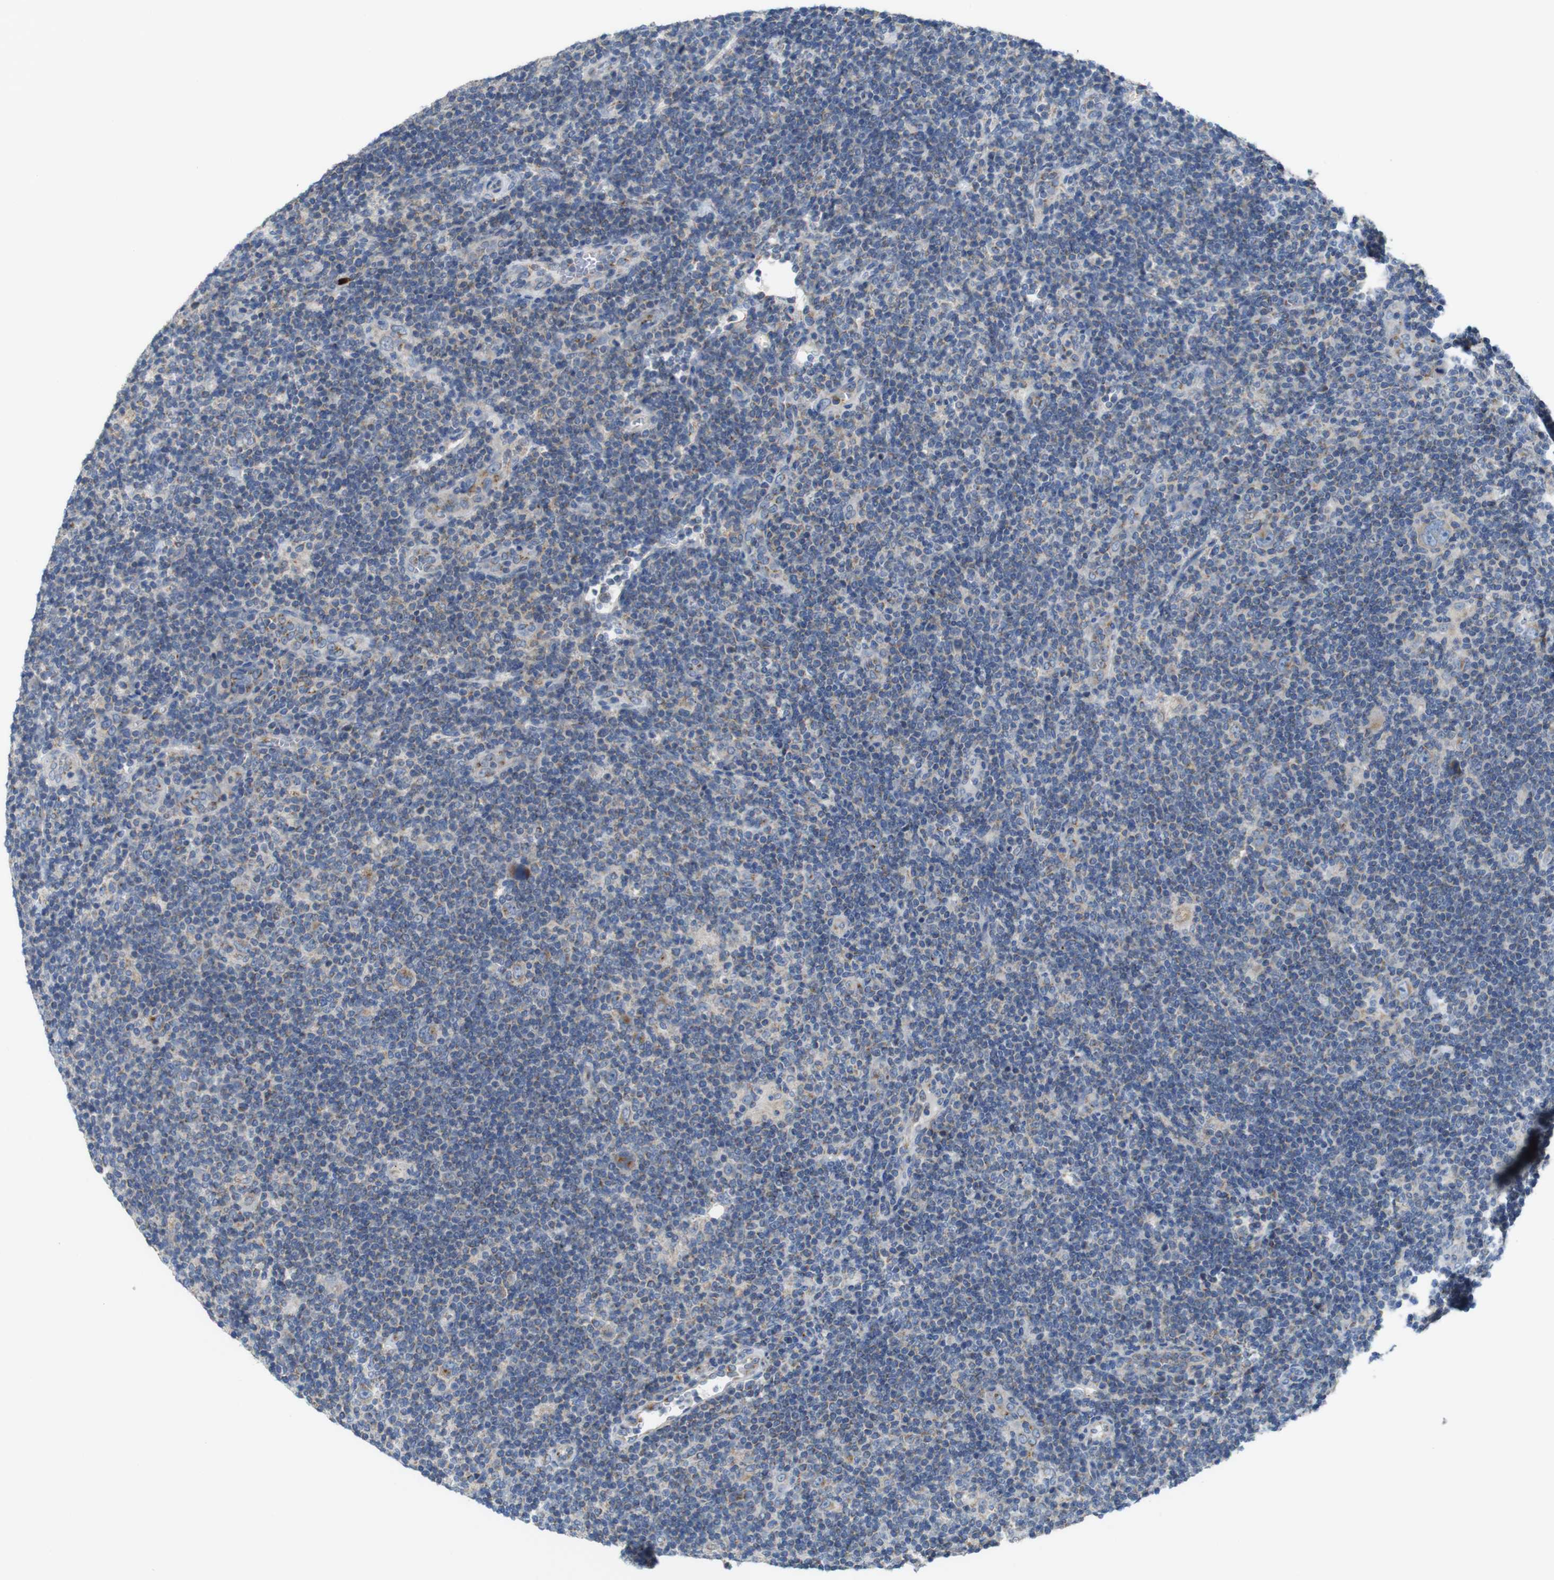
{"staining": {"intensity": "moderate", "quantity": "25%-75%", "location": "cytoplasmic/membranous"}, "tissue": "lymphoma", "cell_type": "Tumor cells", "image_type": "cancer", "snomed": [{"axis": "morphology", "description": "Hodgkin's disease, NOS"}, {"axis": "topography", "description": "Lymph node"}], "caption": "A photomicrograph showing moderate cytoplasmic/membranous expression in approximately 25%-75% of tumor cells in lymphoma, as visualized by brown immunohistochemical staining.", "gene": "EFCAB14", "patient": {"sex": "female", "age": 57}}